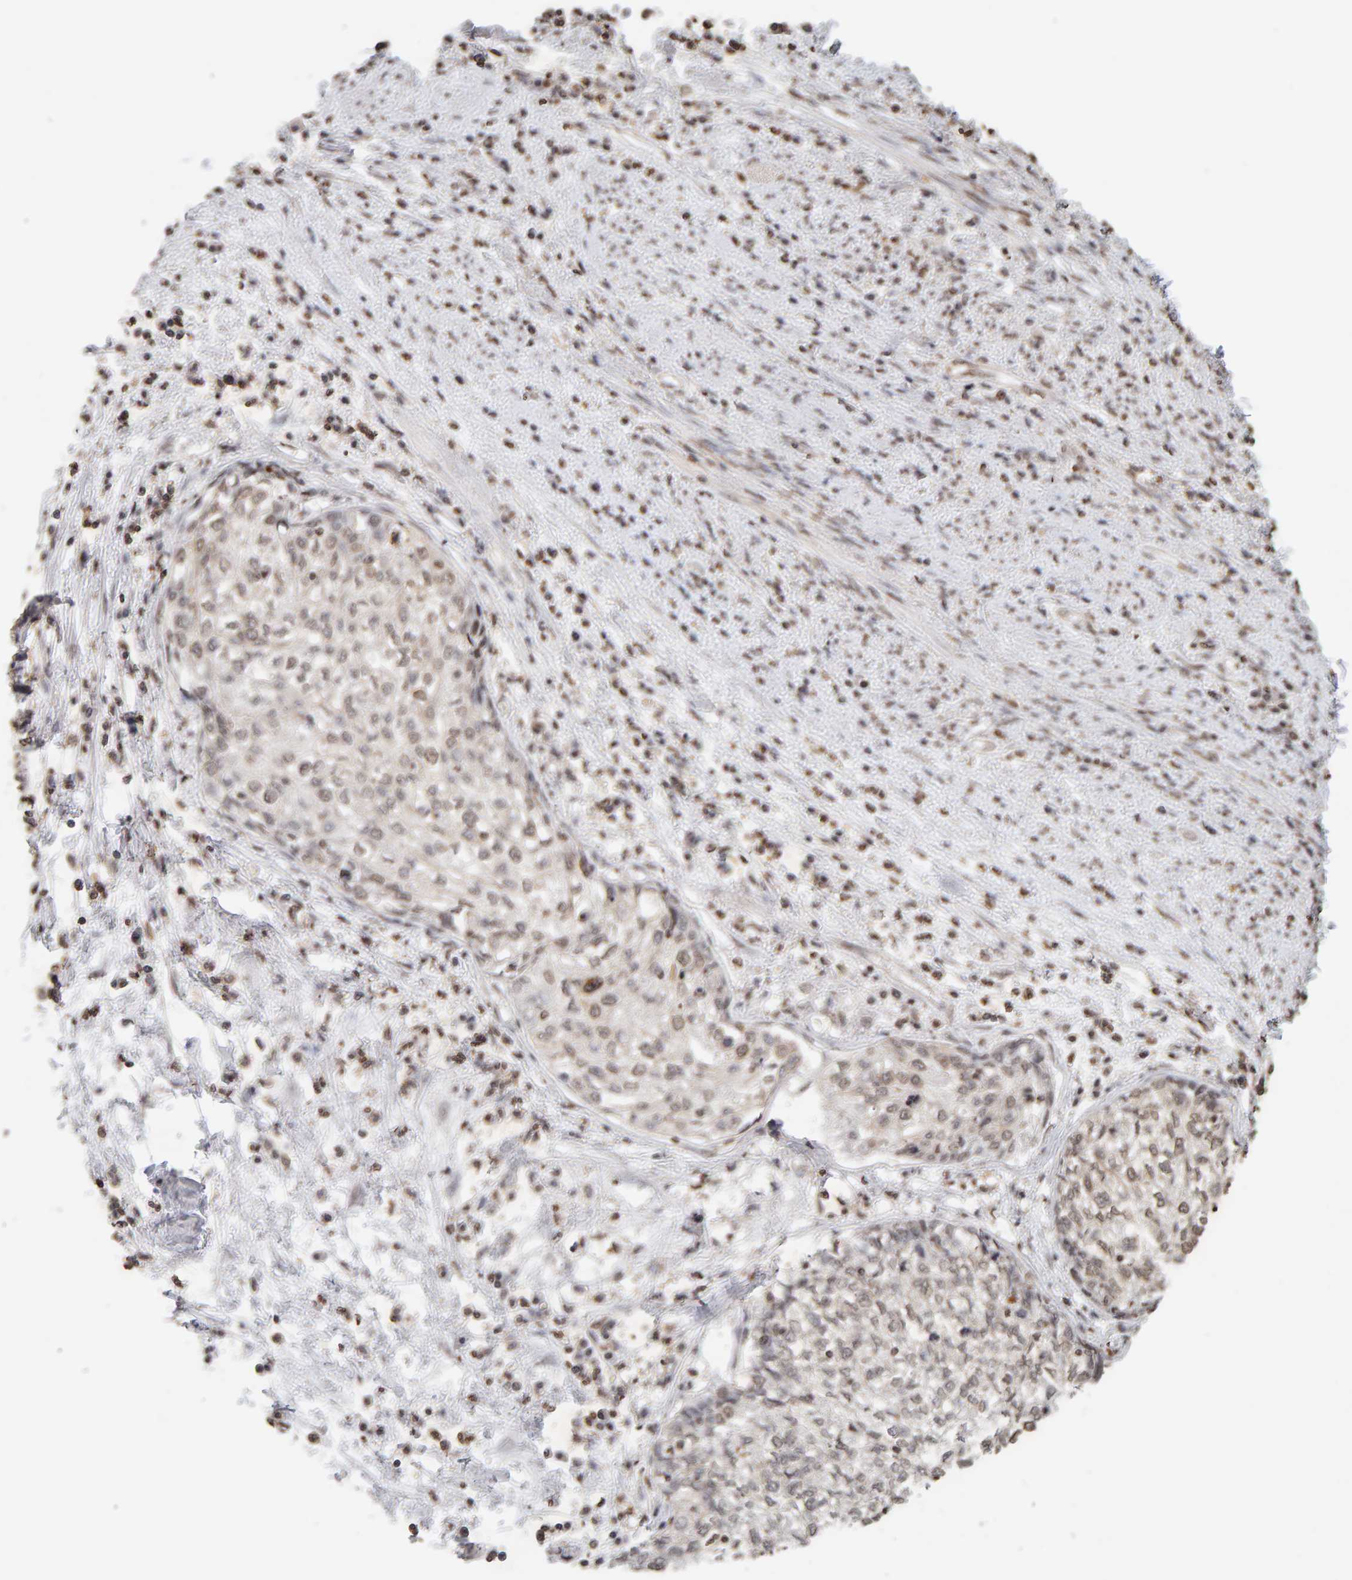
{"staining": {"intensity": "weak", "quantity": "25%-75%", "location": "nuclear"}, "tissue": "cervical cancer", "cell_type": "Tumor cells", "image_type": "cancer", "snomed": [{"axis": "morphology", "description": "Squamous cell carcinoma, NOS"}, {"axis": "topography", "description": "Cervix"}], "caption": "Cervical cancer stained with DAB (3,3'-diaminobenzidine) immunohistochemistry reveals low levels of weak nuclear positivity in about 25%-75% of tumor cells.", "gene": "DNAJB5", "patient": {"sex": "female", "age": 57}}